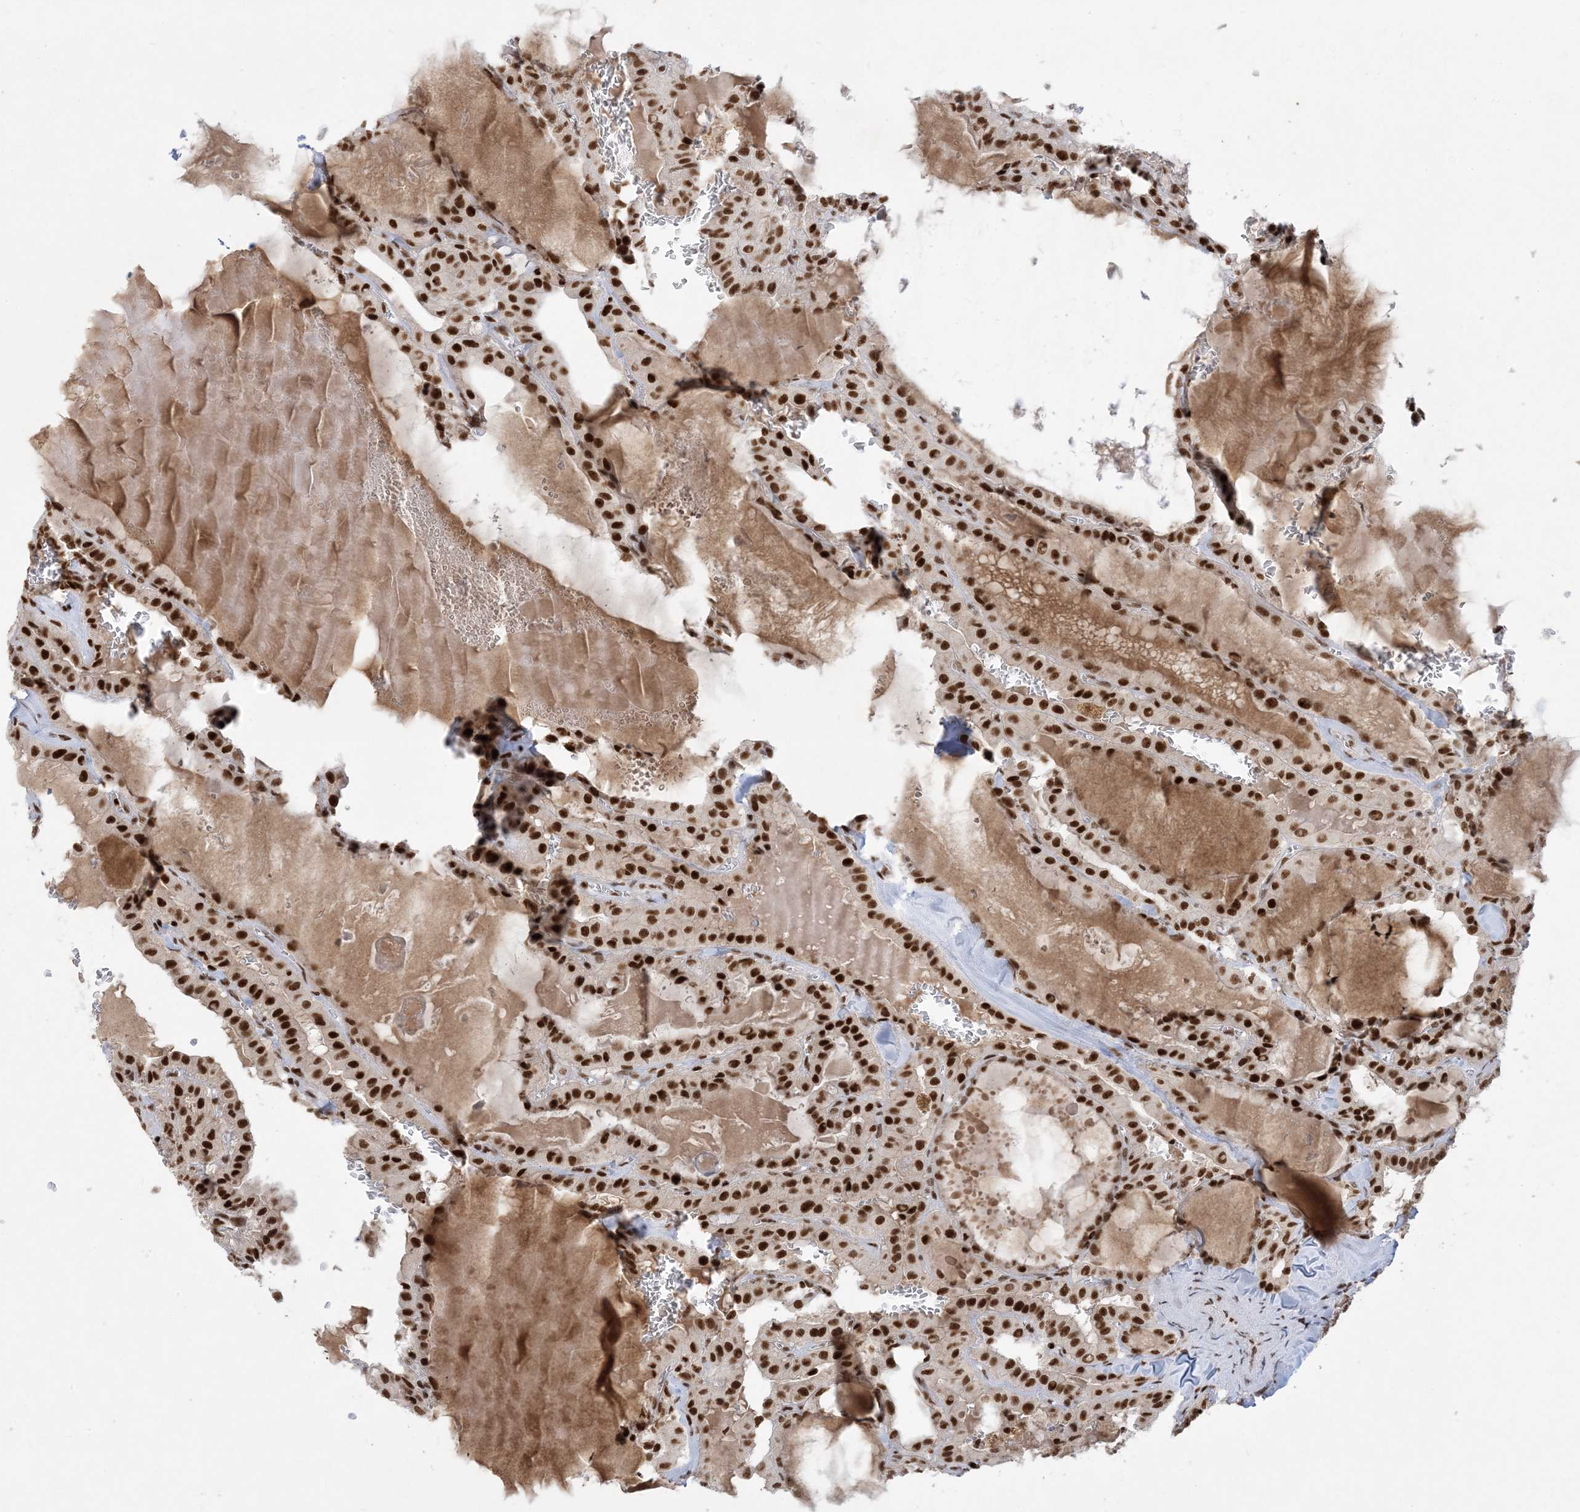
{"staining": {"intensity": "strong", "quantity": ">75%", "location": "nuclear"}, "tissue": "thyroid cancer", "cell_type": "Tumor cells", "image_type": "cancer", "snomed": [{"axis": "morphology", "description": "Papillary adenocarcinoma, NOS"}, {"axis": "topography", "description": "Thyroid gland"}], "caption": "The photomicrograph exhibits a brown stain indicating the presence of a protein in the nuclear of tumor cells in thyroid cancer.", "gene": "PPIL2", "patient": {"sex": "male", "age": 52}}